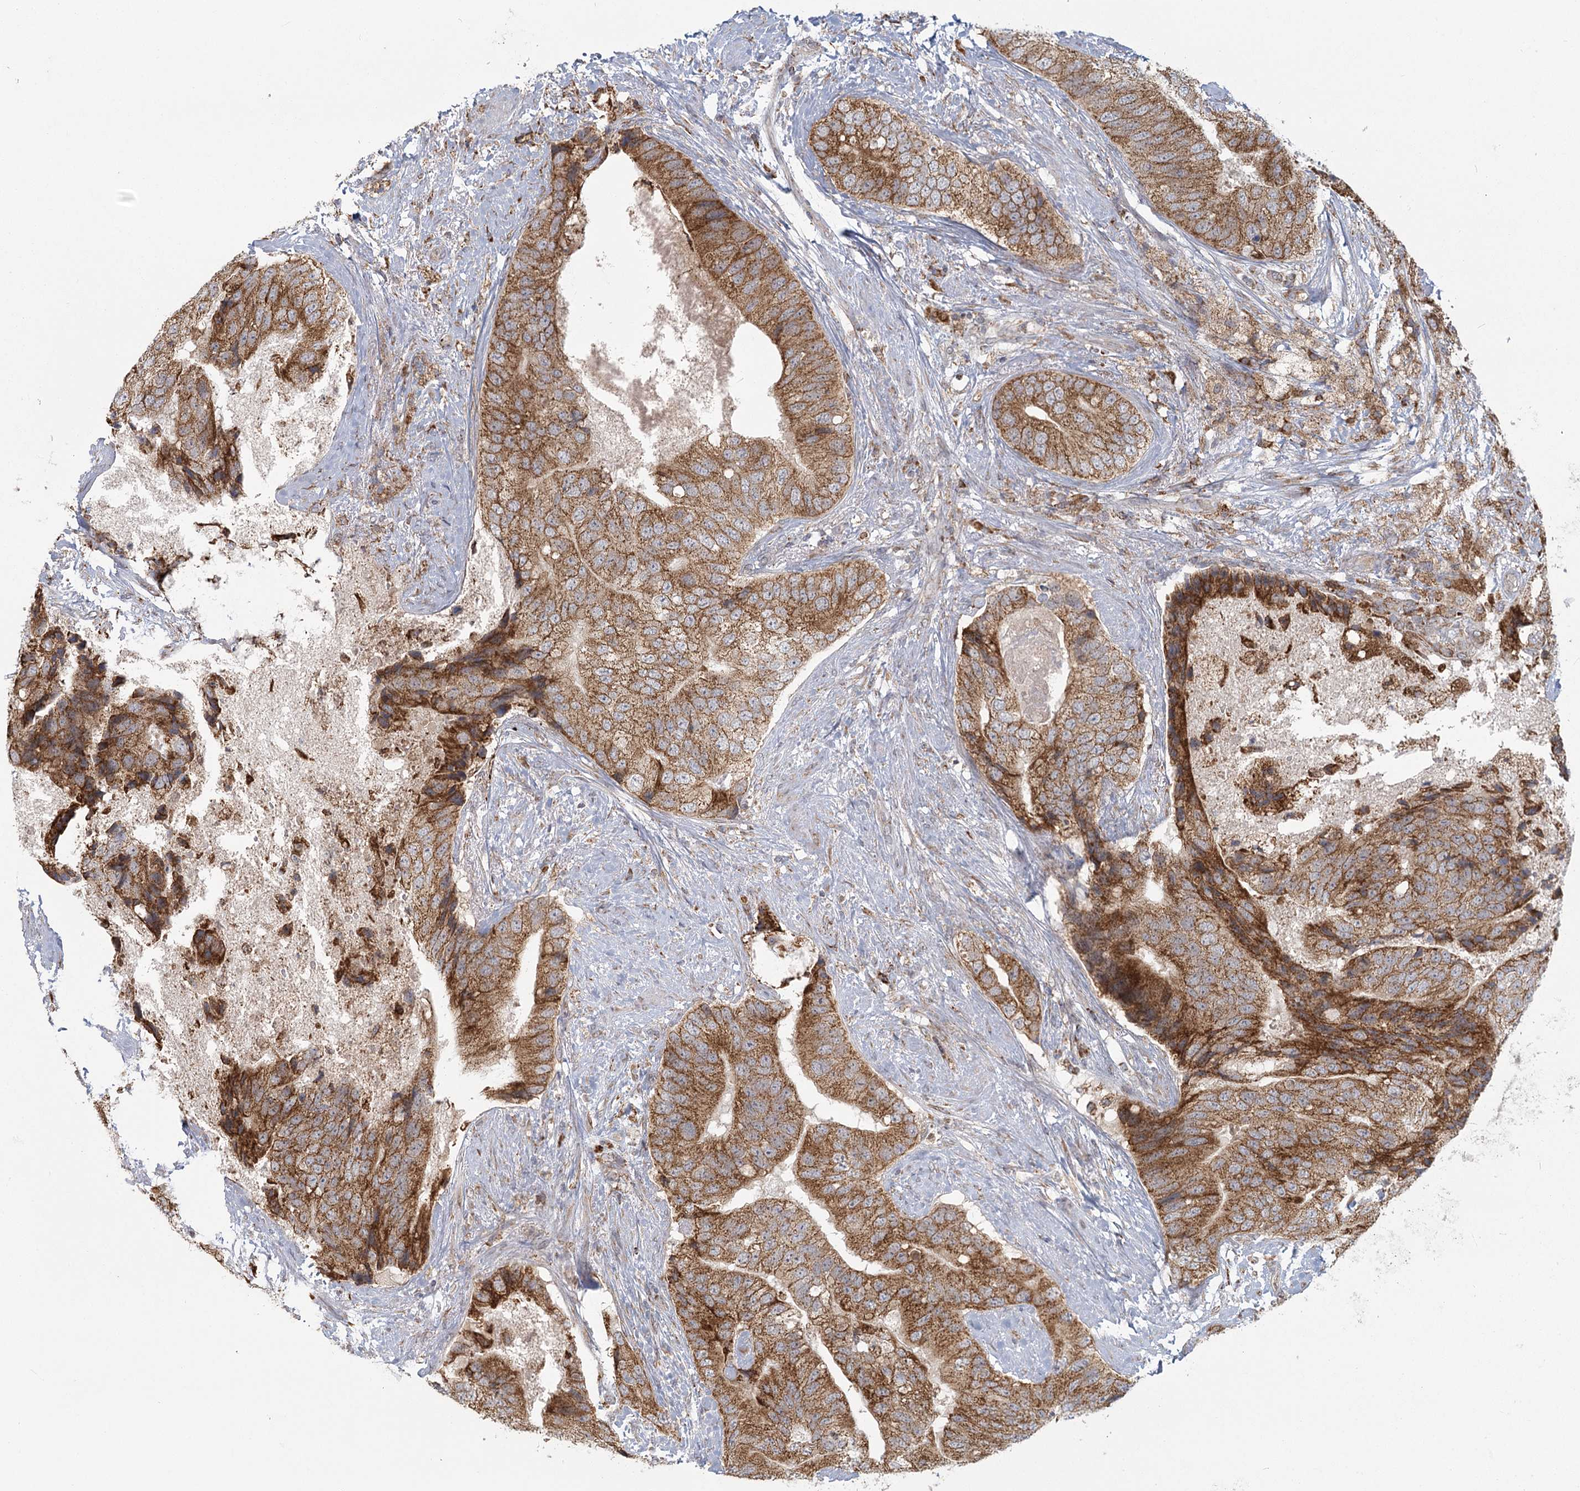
{"staining": {"intensity": "moderate", "quantity": ">75%", "location": "cytoplasmic/membranous"}, "tissue": "prostate cancer", "cell_type": "Tumor cells", "image_type": "cancer", "snomed": [{"axis": "morphology", "description": "Adenocarcinoma, High grade"}, {"axis": "topography", "description": "Prostate"}], "caption": "Human high-grade adenocarcinoma (prostate) stained with a protein marker shows moderate staining in tumor cells.", "gene": "LACTB", "patient": {"sex": "male", "age": 70}}